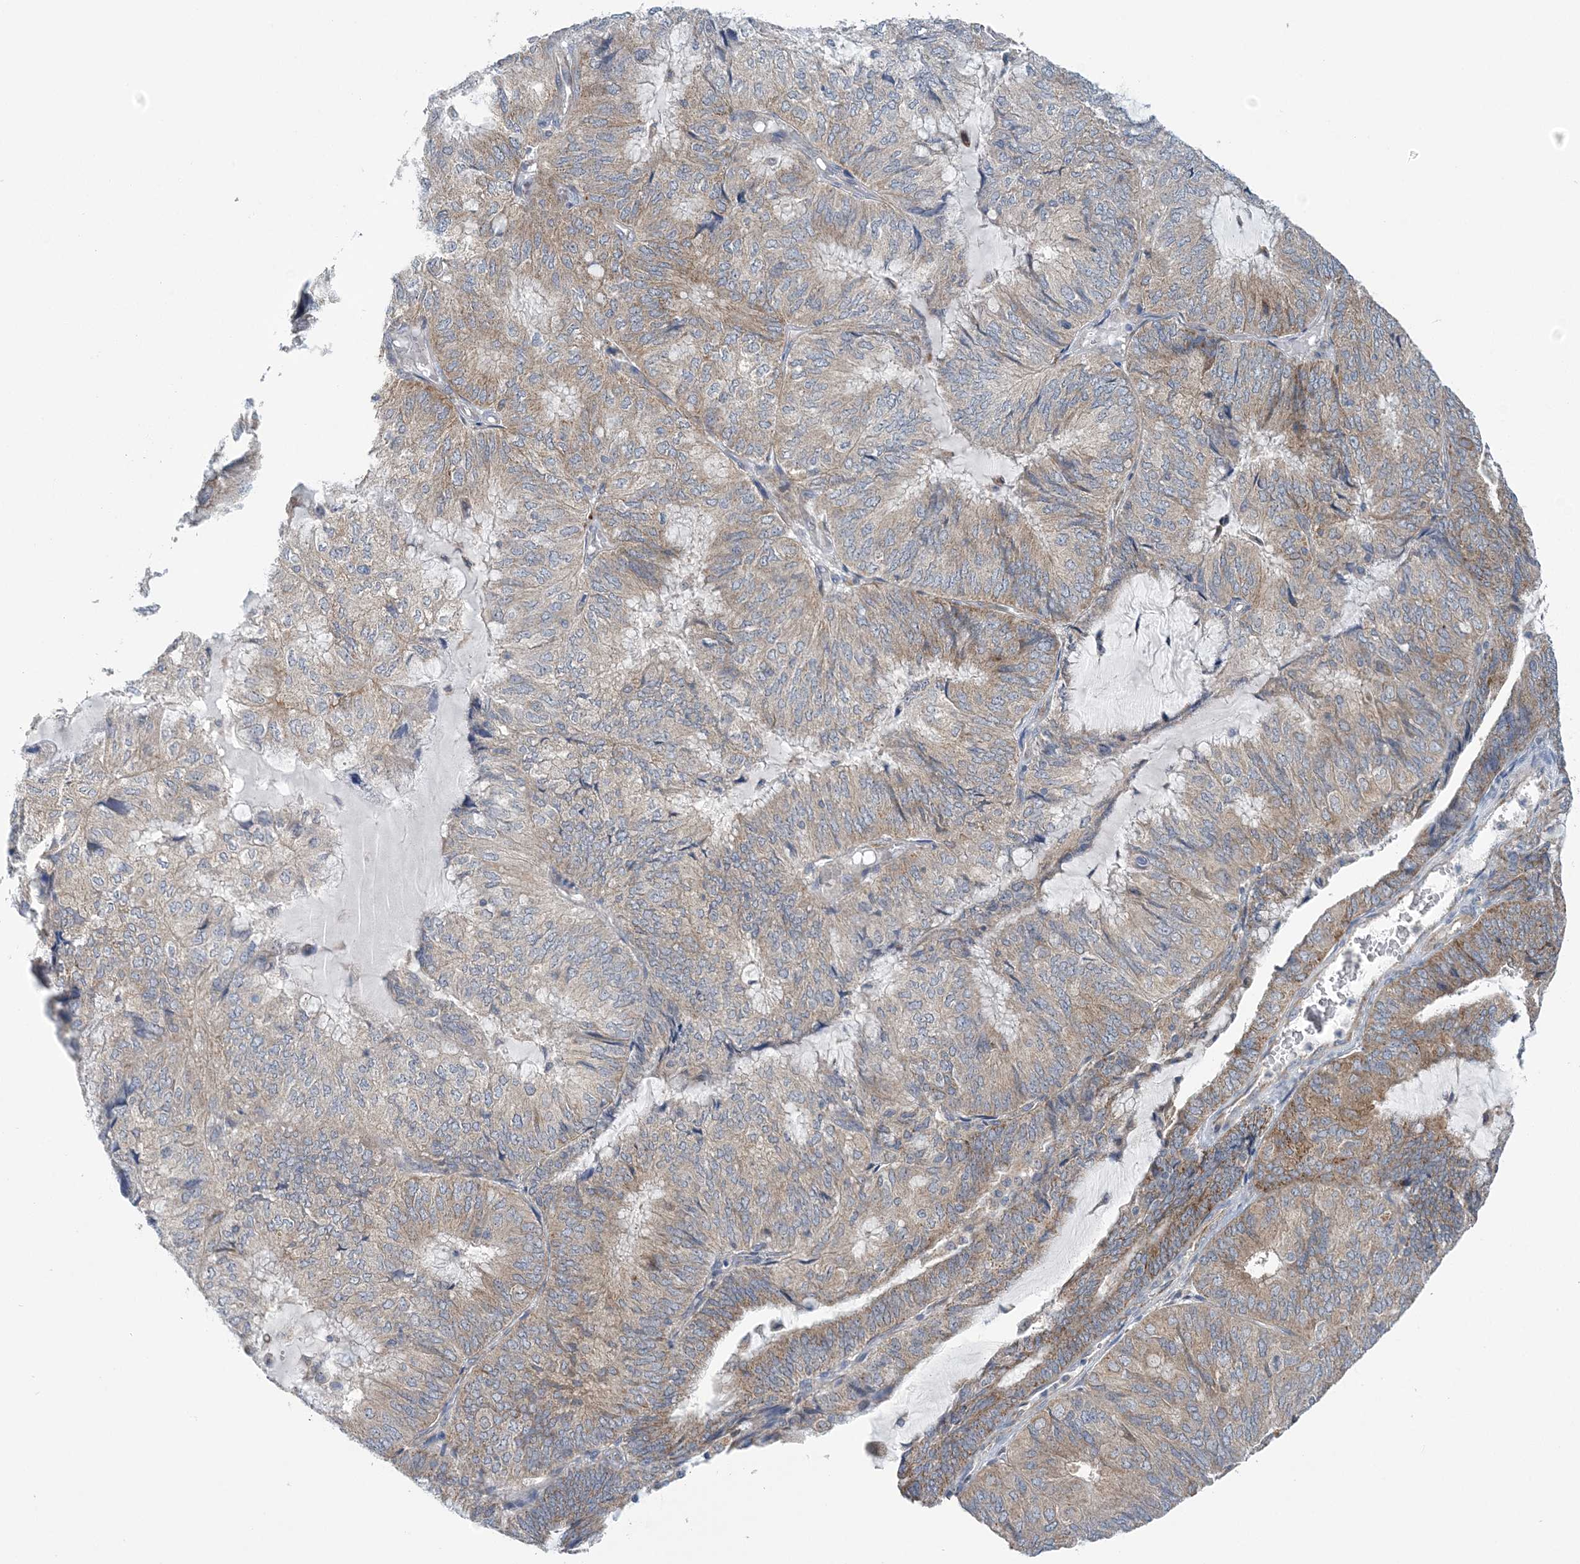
{"staining": {"intensity": "moderate", "quantity": ">75%", "location": "cytoplasmic/membranous"}, "tissue": "endometrial cancer", "cell_type": "Tumor cells", "image_type": "cancer", "snomed": [{"axis": "morphology", "description": "Adenocarcinoma, NOS"}, {"axis": "topography", "description": "Endometrium"}], "caption": "The photomicrograph shows immunohistochemical staining of endometrial cancer (adenocarcinoma). There is moderate cytoplasmic/membranous expression is identified in about >75% of tumor cells.", "gene": "COPE", "patient": {"sex": "female", "age": 81}}